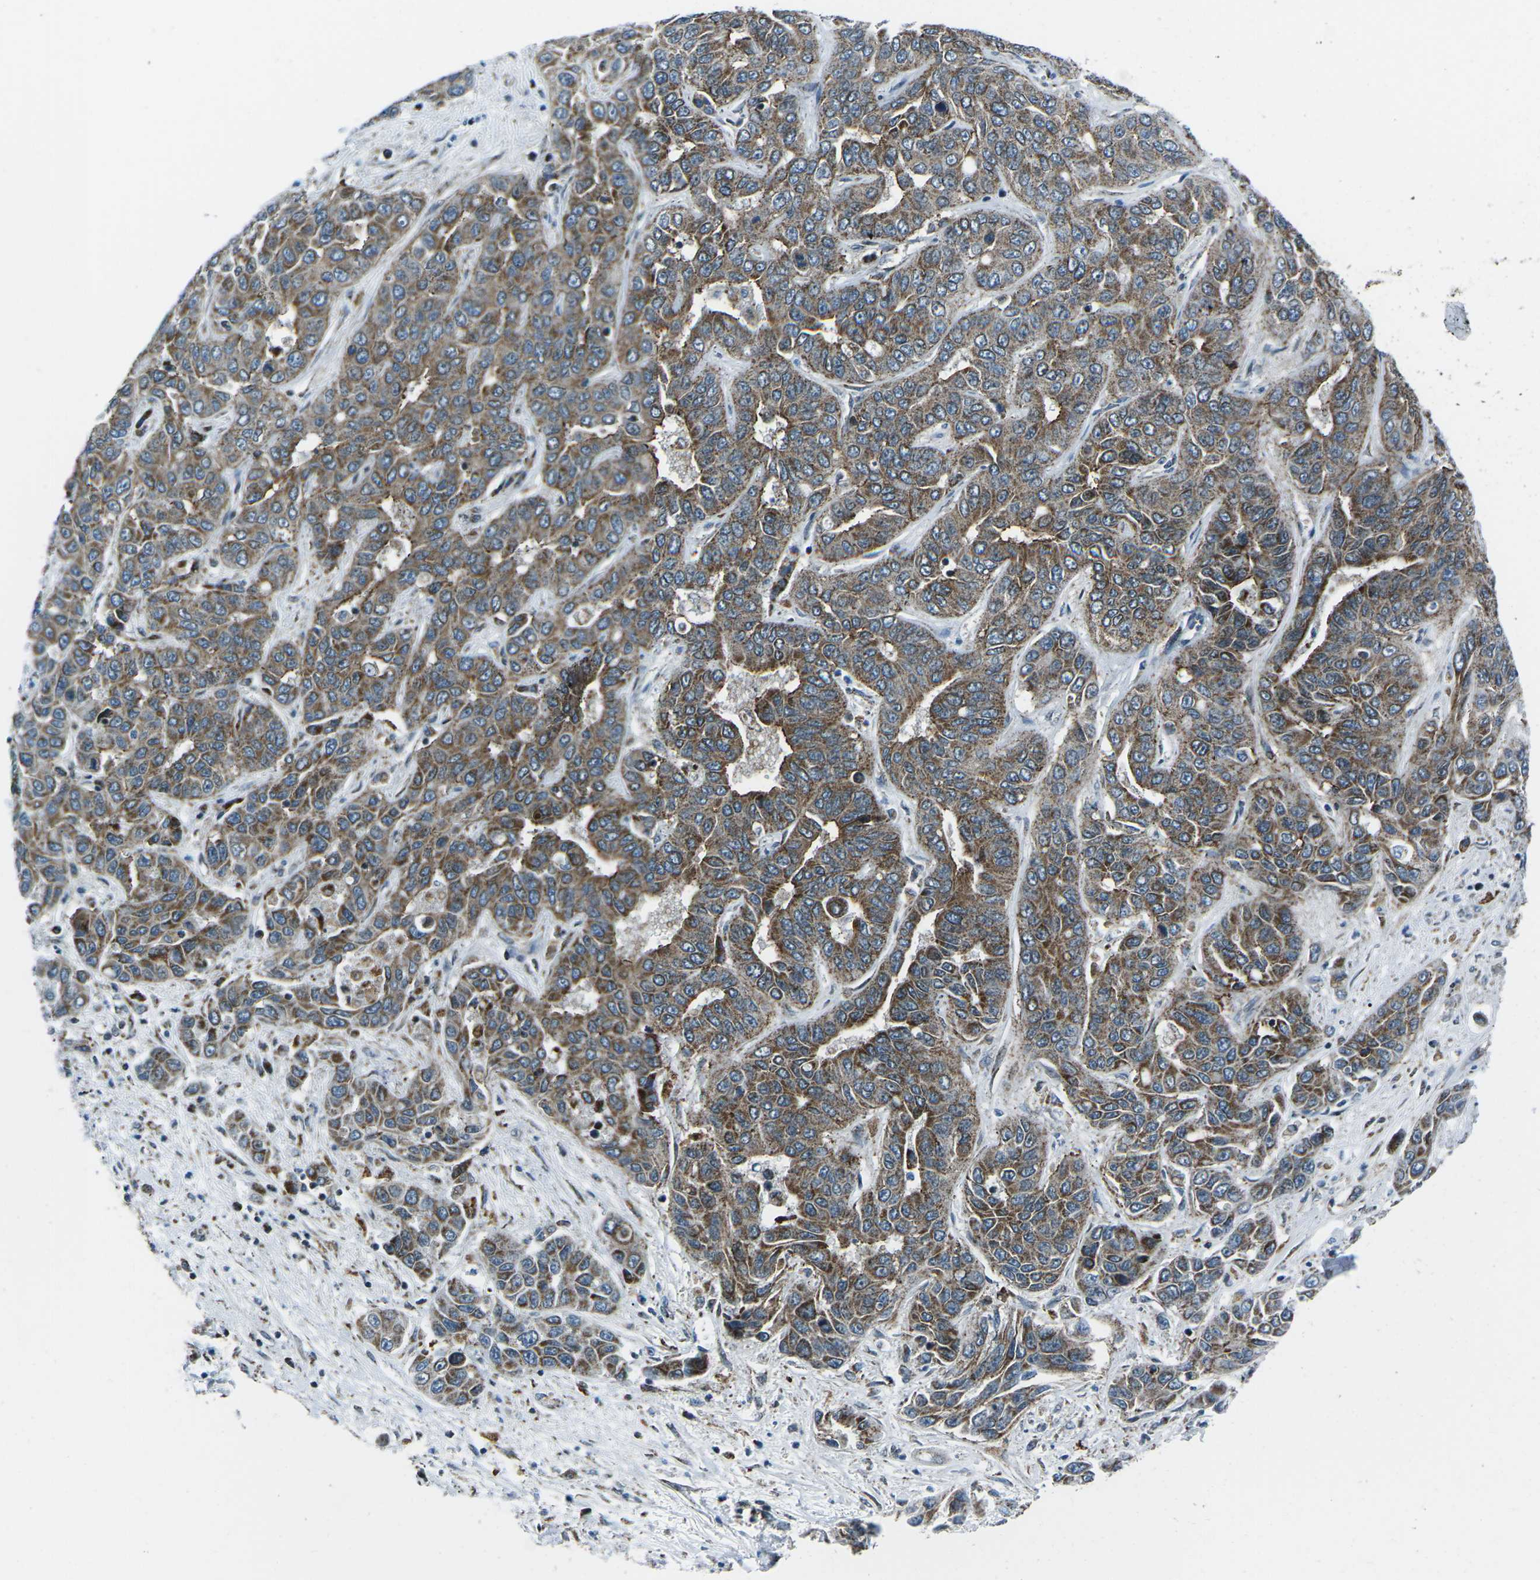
{"staining": {"intensity": "moderate", "quantity": ">75%", "location": "cytoplasmic/membranous"}, "tissue": "liver cancer", "cell_type": "Tumor cells", "image_type": "cancer", "snomed": [{"axis": "morphology", "description": "Cholangiocarcinoma"}, {"axis": "topography", "description": "Liver"}], "caption": "Protein expression analysis of human cholangiocarcinoma (liver) reveals moderate cytoplasmic/membranous expression in approximately >75% of tumor cells.", "gene": "RFESD", "patient": {"sex": "female", "age": 52}}